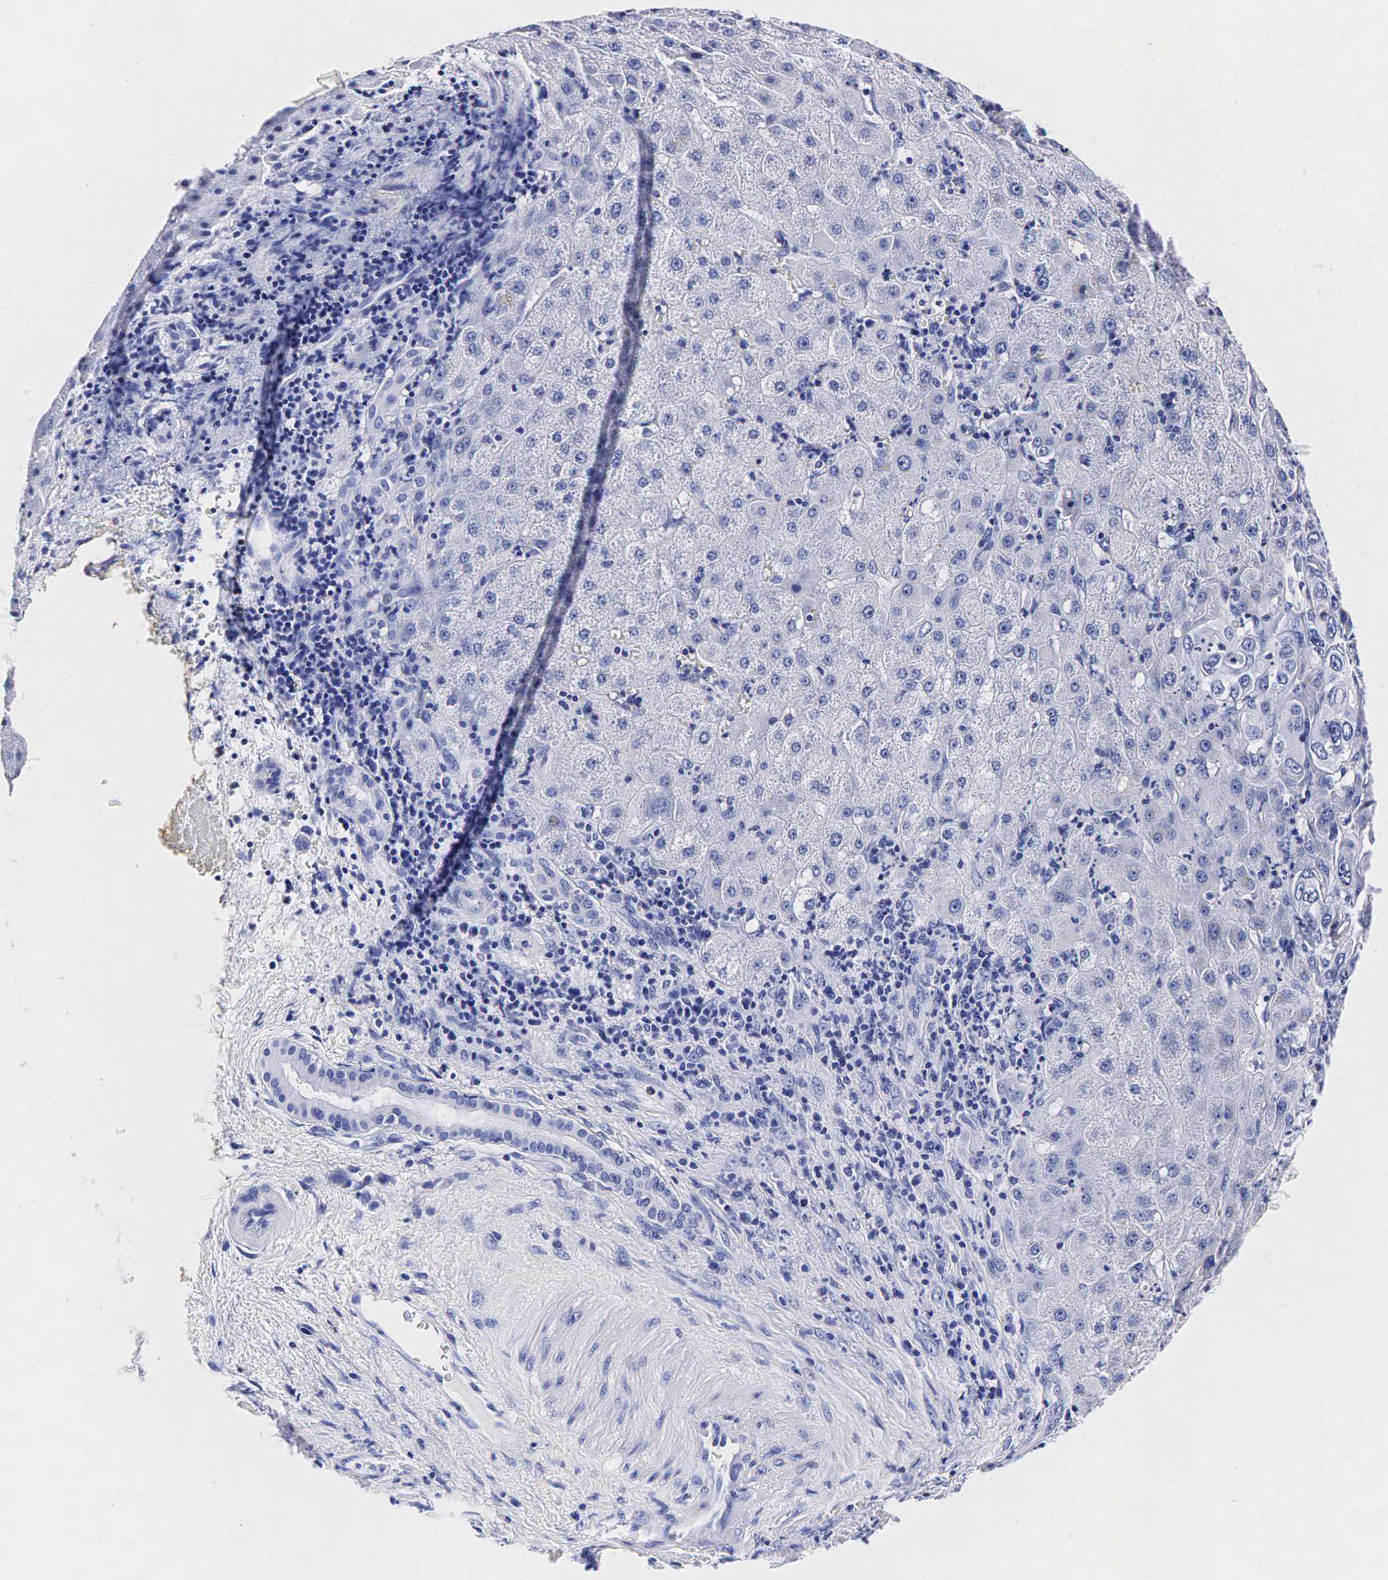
{"staining": {"intensity": "negative", "quantity": "none", "location": "none"}, "tissue": "liver cancer", "cell_type": "Tumor cells", "image_type": "cancer", "snomed": [{"axis": "morphology", "description": "Cholangiocarcinoma"}, {"axis": "topography", "description": "Liver"}], "caption": "An immunohistochemistry (IHC) image of liver cancer is shown. There is no staining in tumor cells of liver cancer. (IHC, brightfield microscopy, high magnification).", "gene": "TG", "patient": {"sex": "female", "age": 79}}